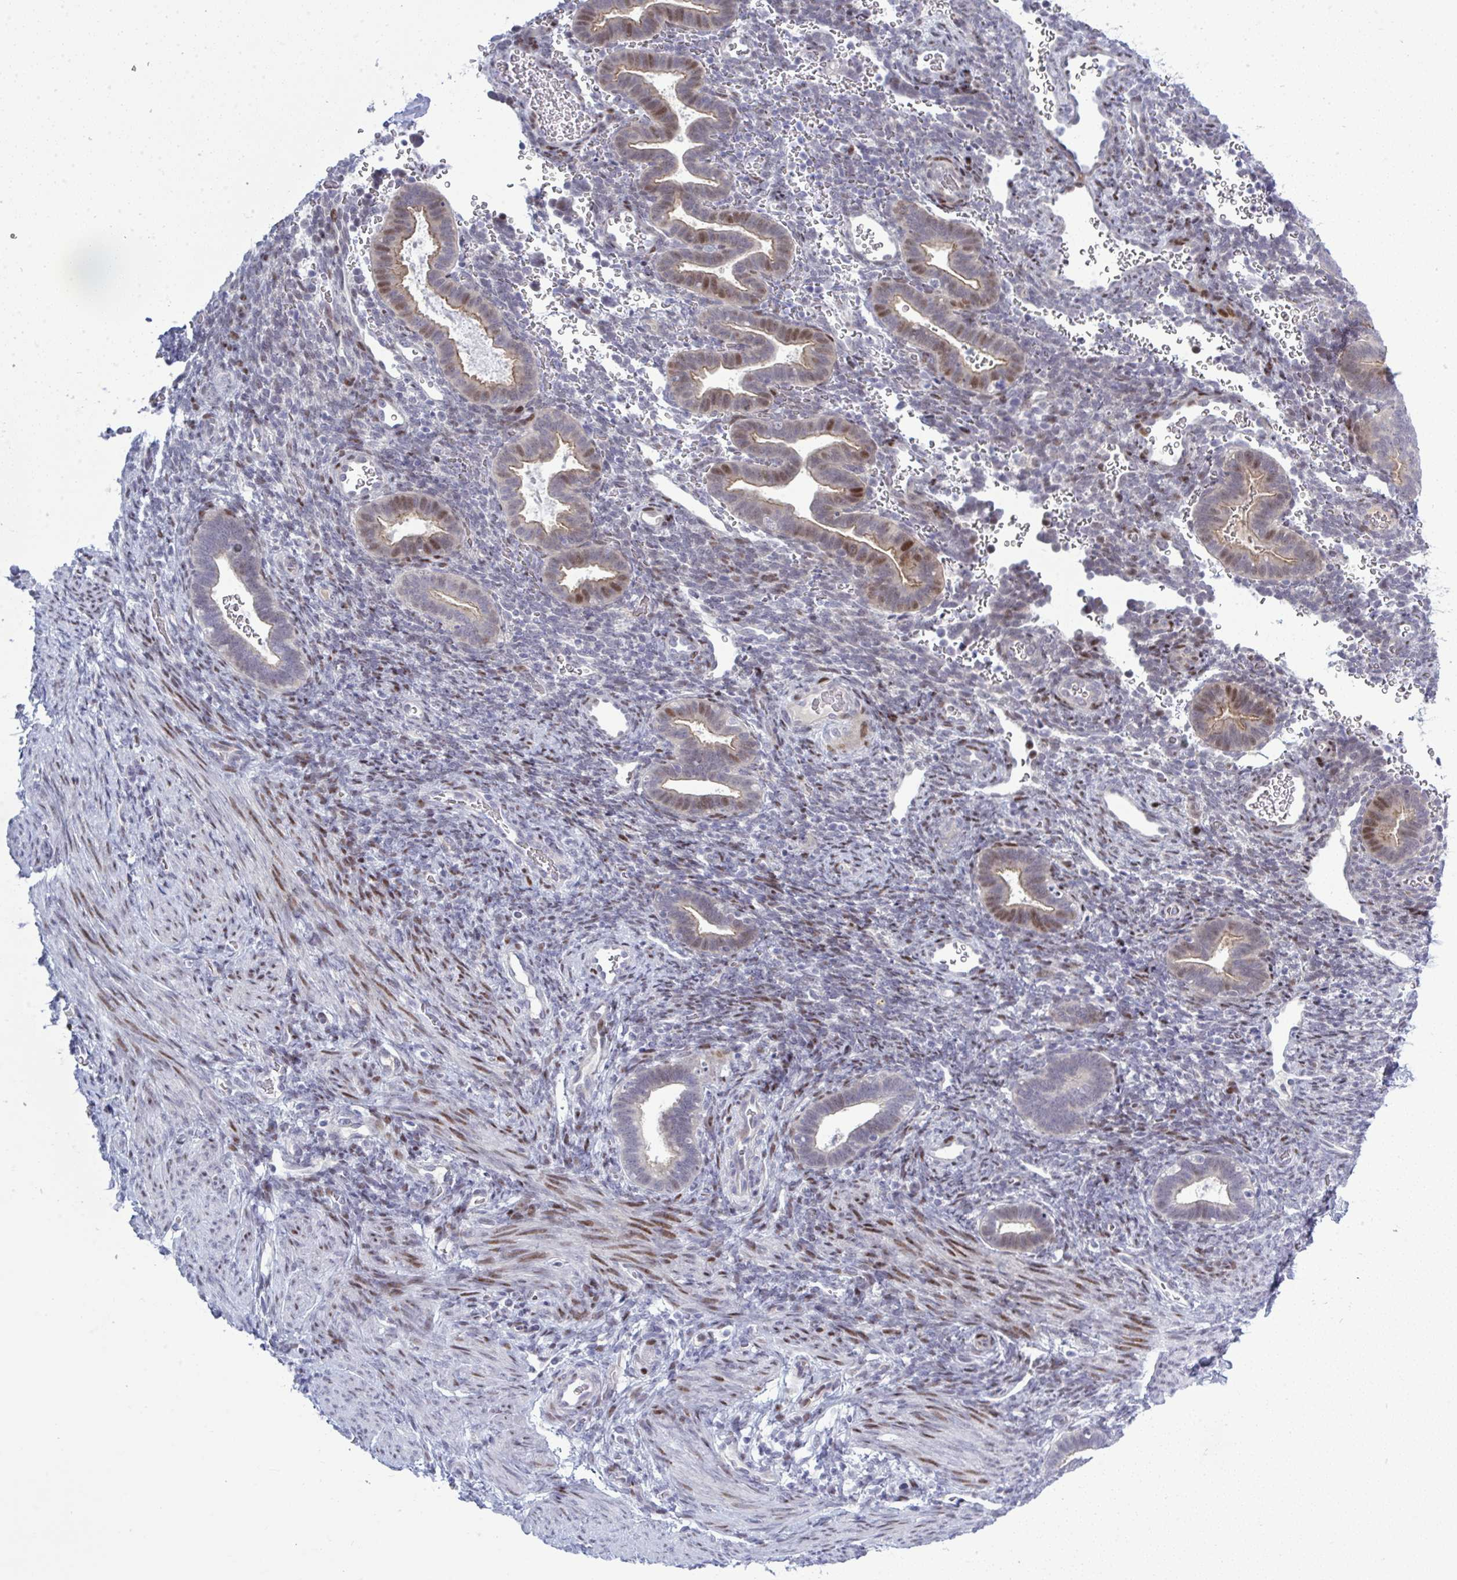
{"staining": {"intensity": "moderate", "quantity": "<25%", "location": "nuclear"}, "tissue": "endometrium", "cell_type": "Cells in endometrial stroma", "image_type": "normal", "snomed": [{"axis": "morphology", "description": "Normal tissue, NOS"}, {"axis": "topography", "description": "Endometrium"}], "caption": "This micrograph reveals IHC staining of normal human endometrium, with low moderate nuclear expression in approximately <25% of cells in endometrial stroma.", "gene": "TAB1", "patient": {"sex": "female", "age": 34}}